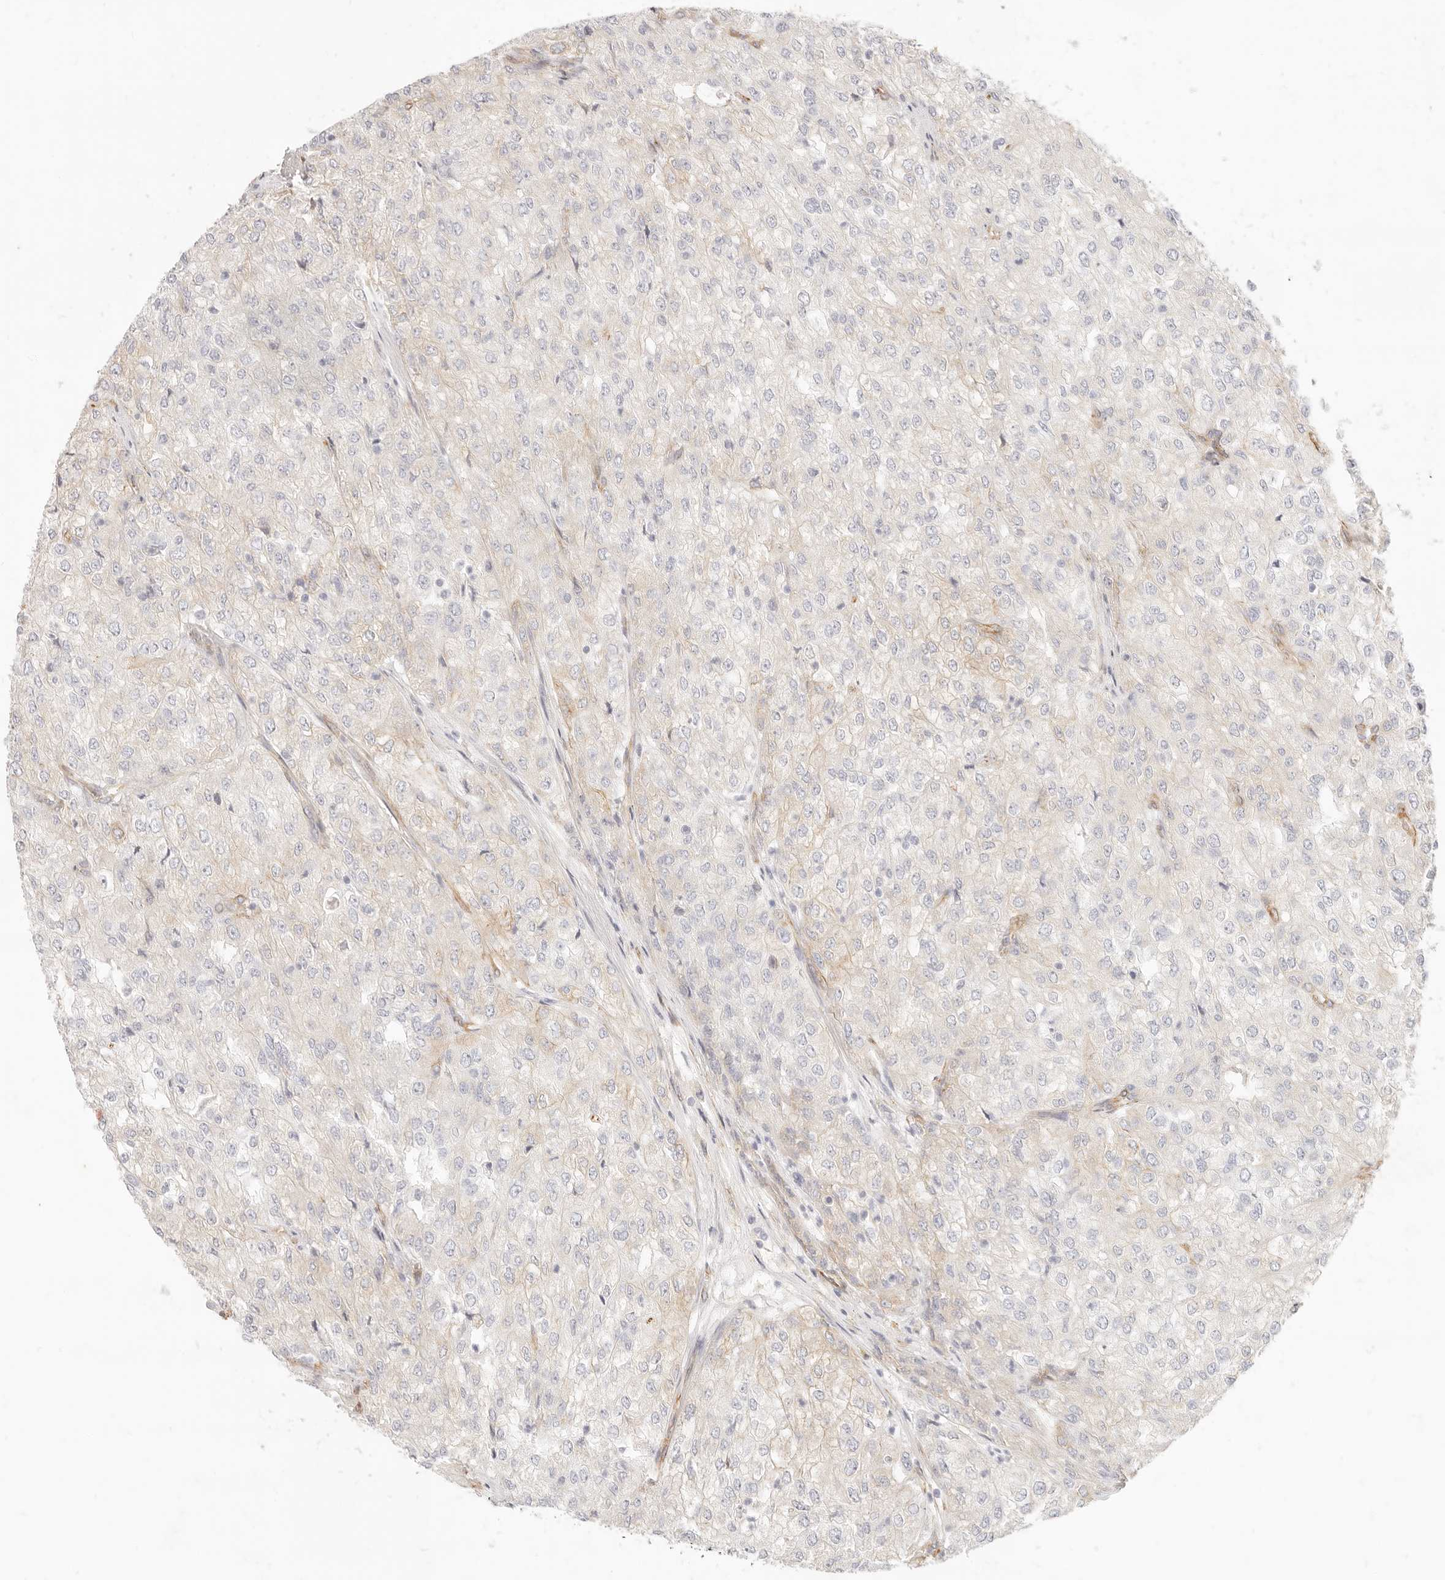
{"staining": {"intensity": "negative", "quantity": "none", "location": "none"}, "tissue": "renal cancer", "cell_type": "Tumor cells", "image_type": "cancer", "snomed": [{"axis": "morphology", "description": "Adenocarcinoma, NOS"}, {"axis": "topography", "description": "Kidney"}], "caption": "Immunohistochemical staining of renal cancer (adenocarcinoma) displays no significant staining in tumor cells.", "gene": "NUS1", "patient": {"sex": "female", "age": 54}}